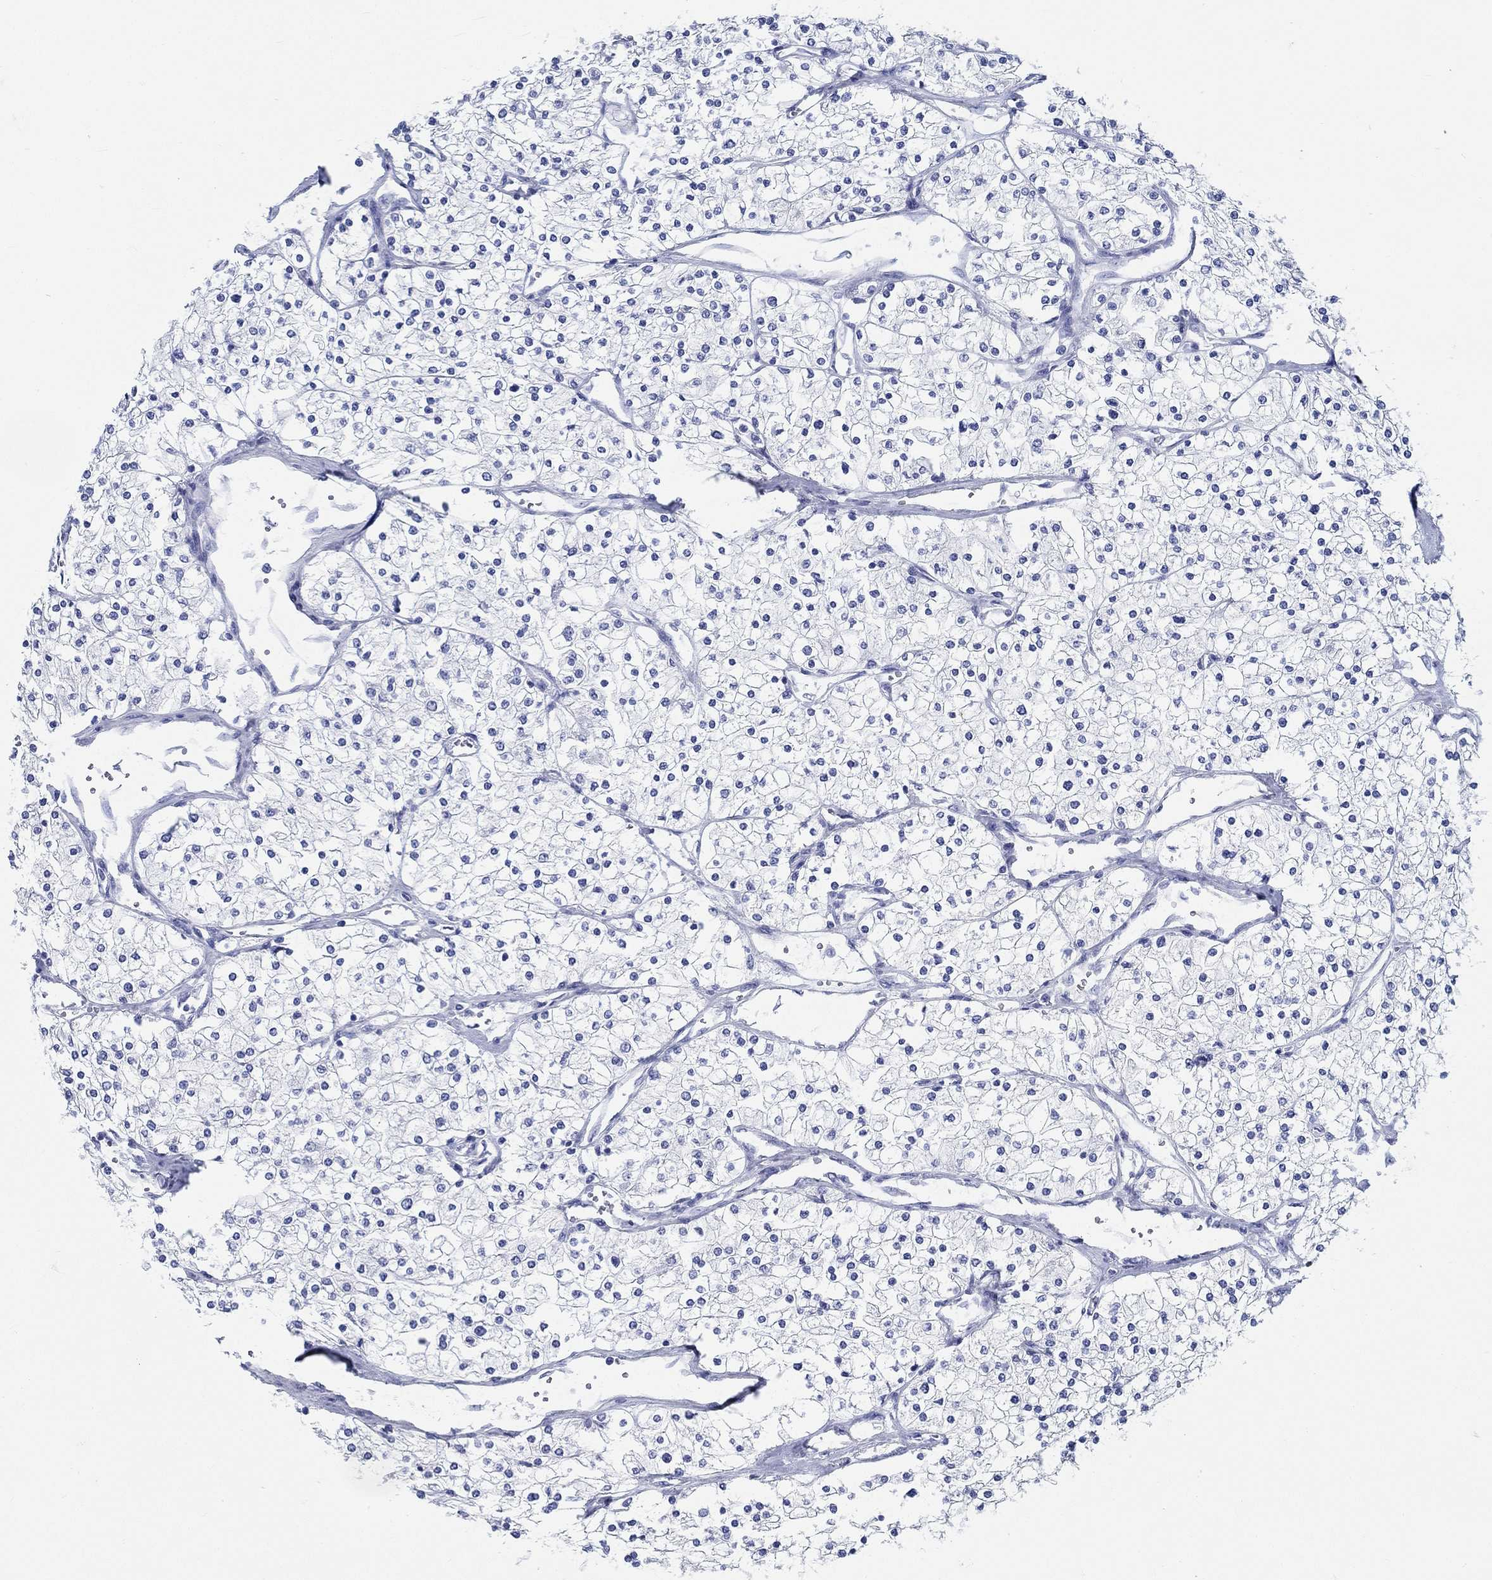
{"staining": {"intensity": "negative", "quantity": "none", "location": "none"}, "tissue": "renal cancer", "cell_type": "Tumor cells", "image_type": "cancer", "snomed": [{"axis": "morphology", "description": "Adenocarcinoma, NOS"}, {"axis": "topography", "description": "Kidney"}], "caption": "A high-resolution image shows IHC staining of adenocarcinoma (renal), which demonstrates no significant positivity in tumor cells. (DAB (3,3'-diaminobenzidine) IHC with hematoxylin counter stain).", "gene": "RD3L", "patient": {"sex": "male", "age": 80}}